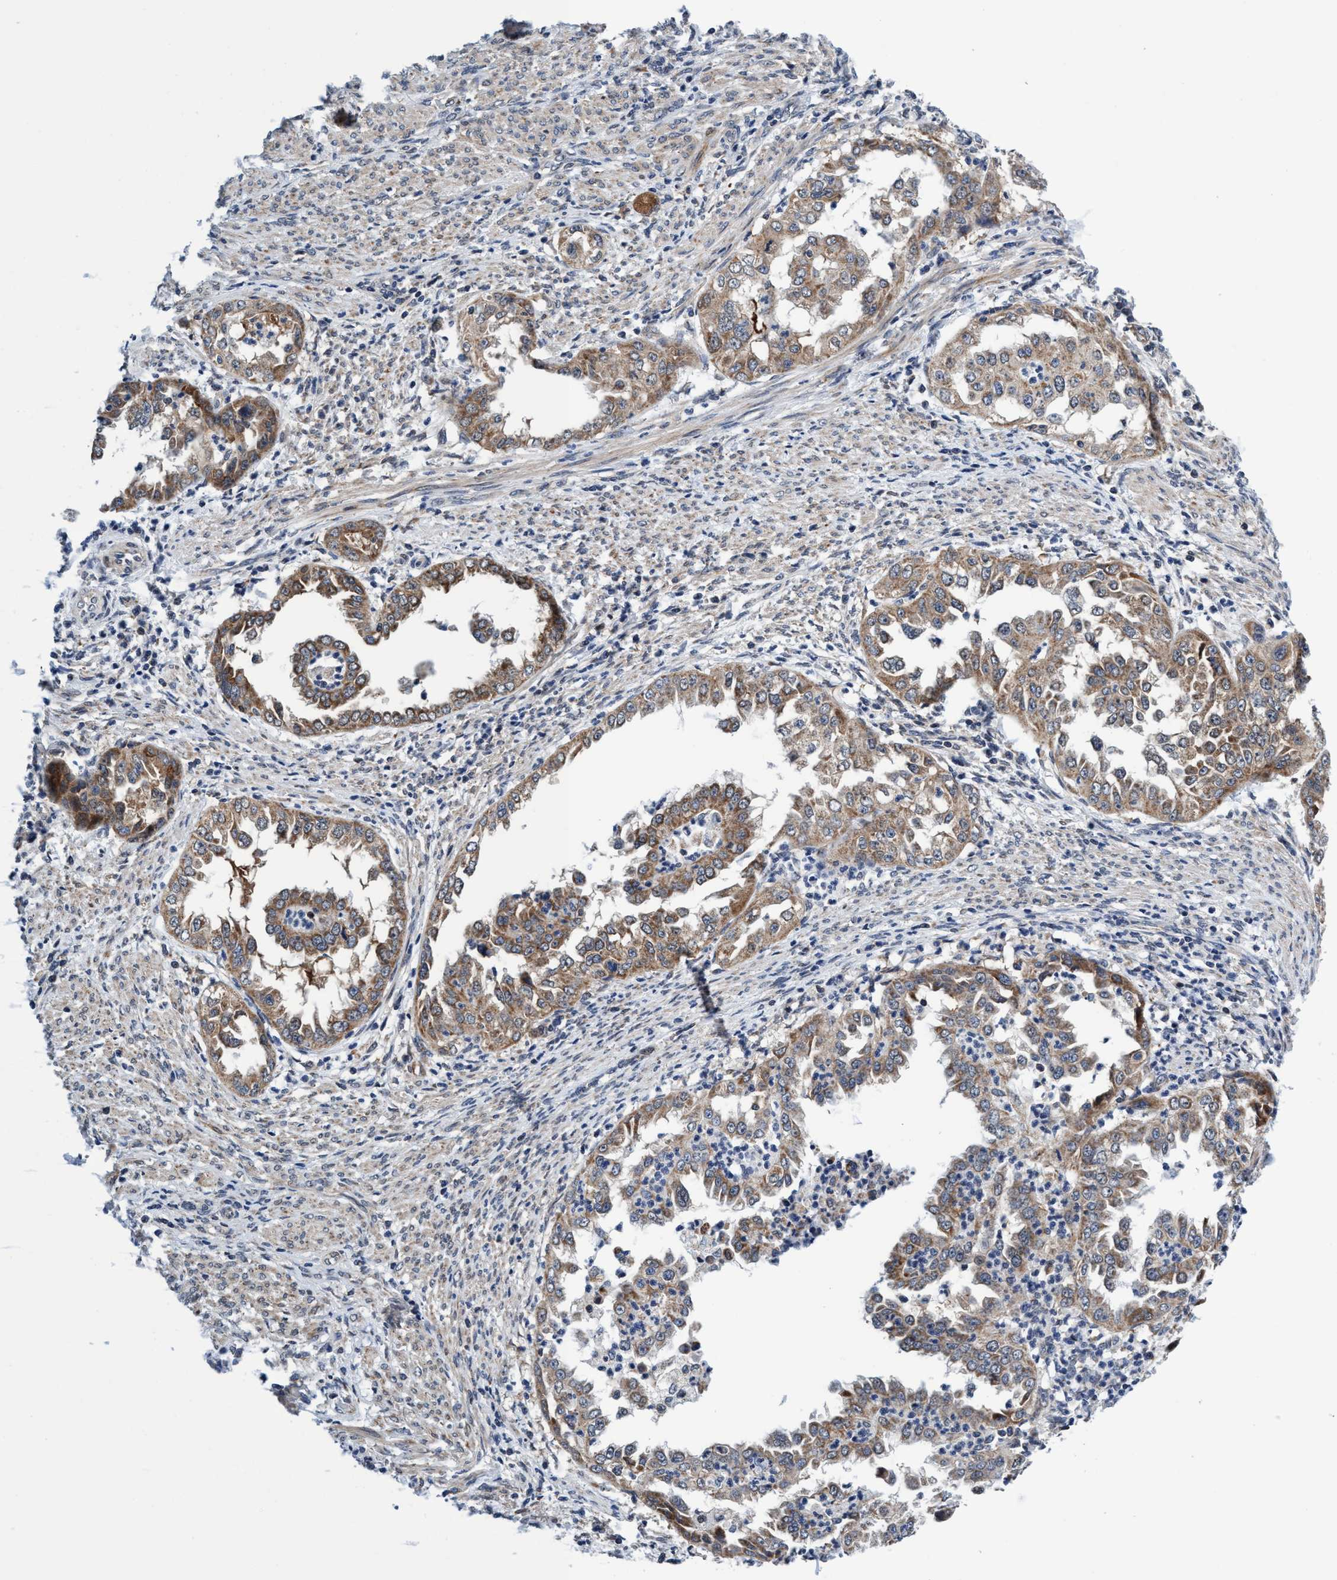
{"staining": {"intensity": "weak", "quantity": ">75%", "location": "cytoplasmic/membranous"}, "tissue": "endometrial cancer", "cell_type": "Tumor cells", "image_type": "cancer", "snomed": [{"axis": "morphology", "description": "Adenocarcinoma, NOS"}, {"axis": "topography", "description": "Endometrium"}], "caption": "The image displays a brown stain indicating the presence of a protein in the cytoplasmic/membranous of tumor cells in endometrial adenocarcinoma.", "gene": "AGAP2", "patient": {"sex": "female", "age": 85}}